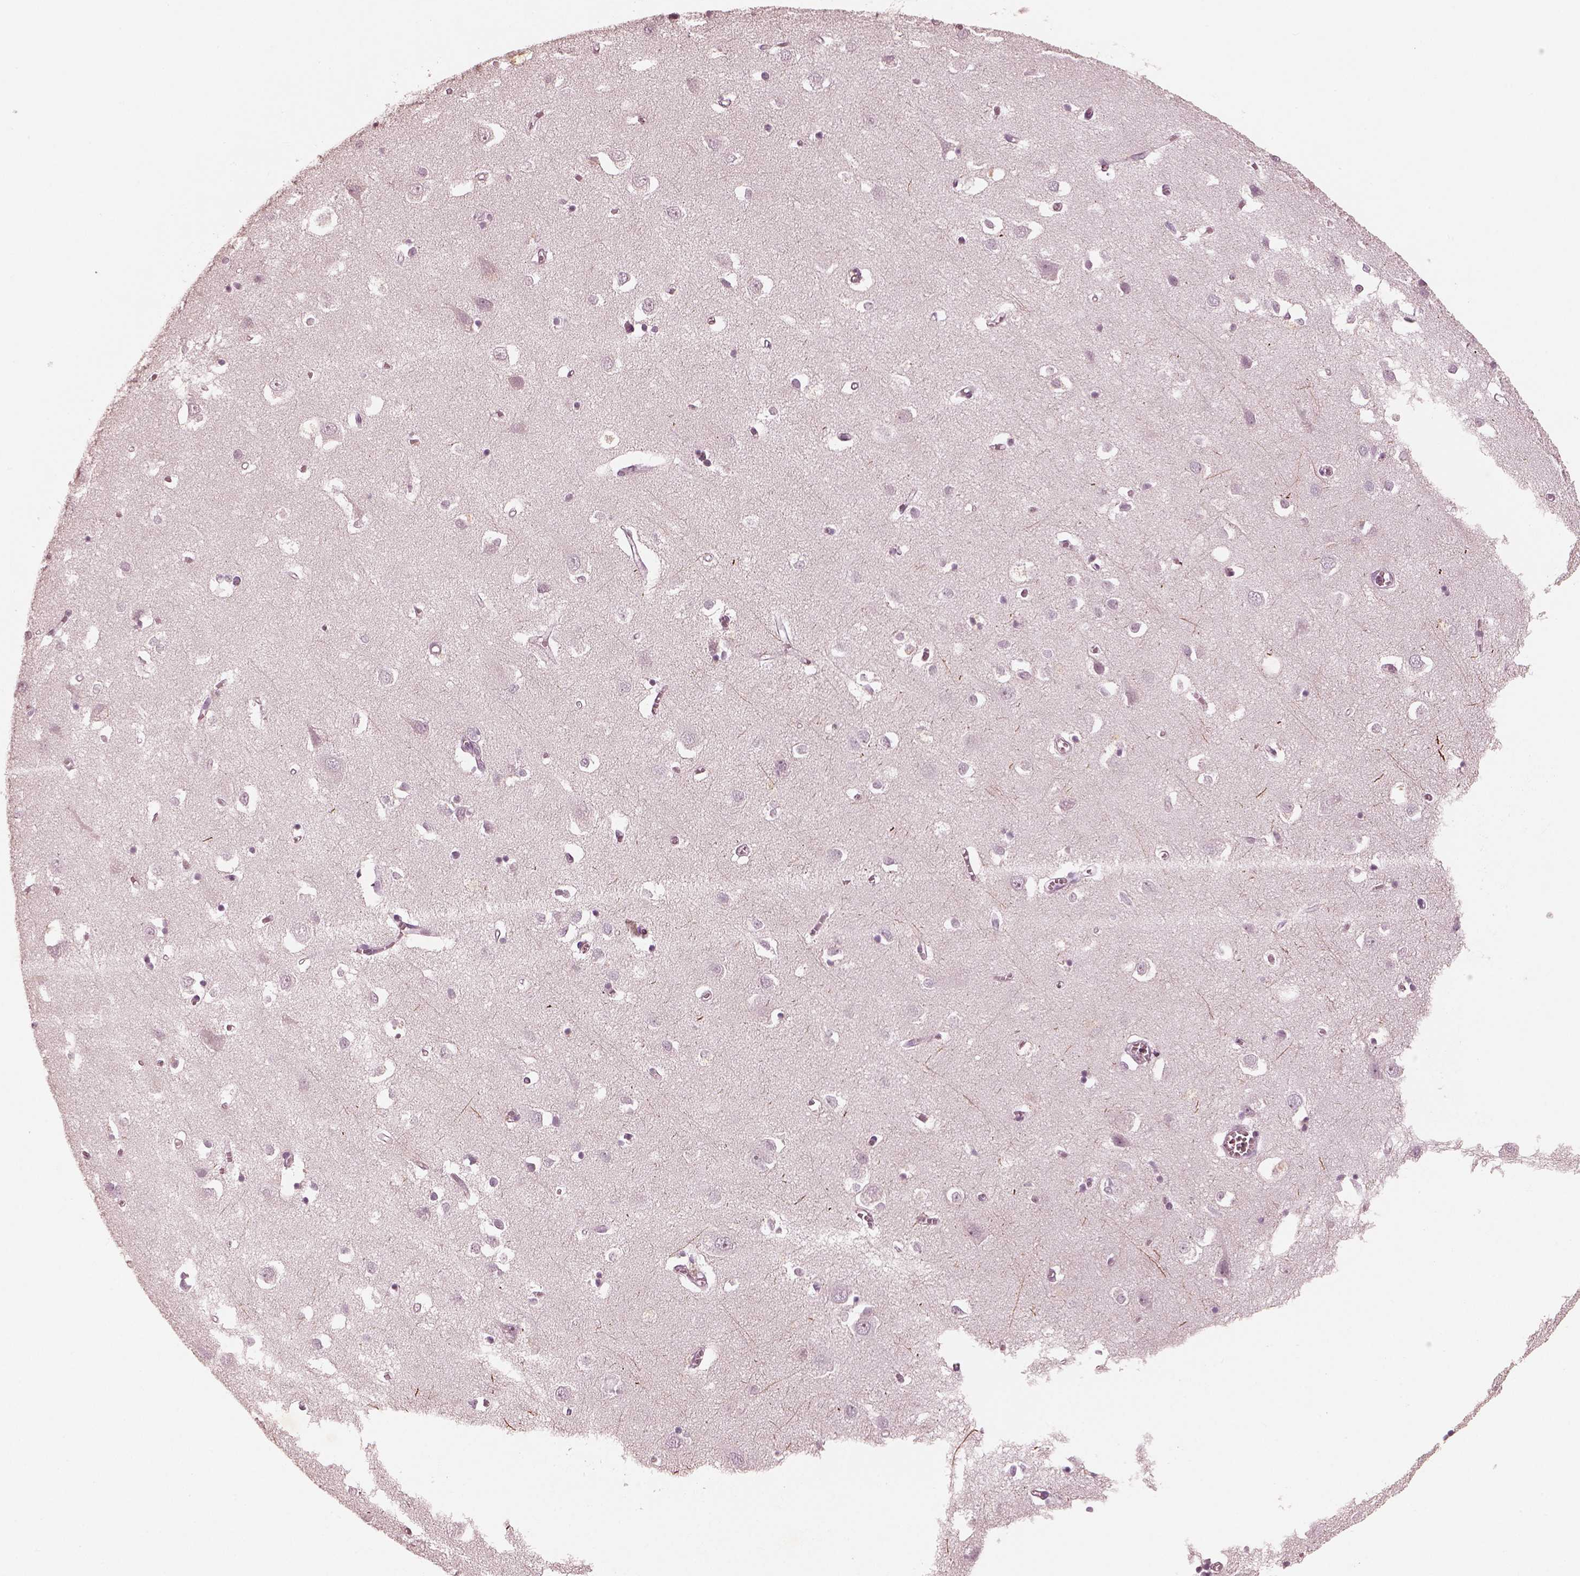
{"staining": {"intensity": "negative", "quantity": "none", "location": "none"}, "tissue": "cerebral cortex", "cell_type": "Endothelial cells", "image_type": "normal", "snomed": [{"axis": "morphology", "description": "Normal tissue, NOS"}, {"axis": "topography", "description": "Cerebral cortex"}], "caption": "This micrograph is of unremarkable cerebral cortex stained with IHC to label a protein in brown with the nuclei are counter-stained blue. There is no staining in endothelial cells. (DAB immunohistochemistry (IHC) visualized using brightfield microscopy, high magnification).", "gene": "MADCAM1", "patient": {"sex": "male", "age": 70}}